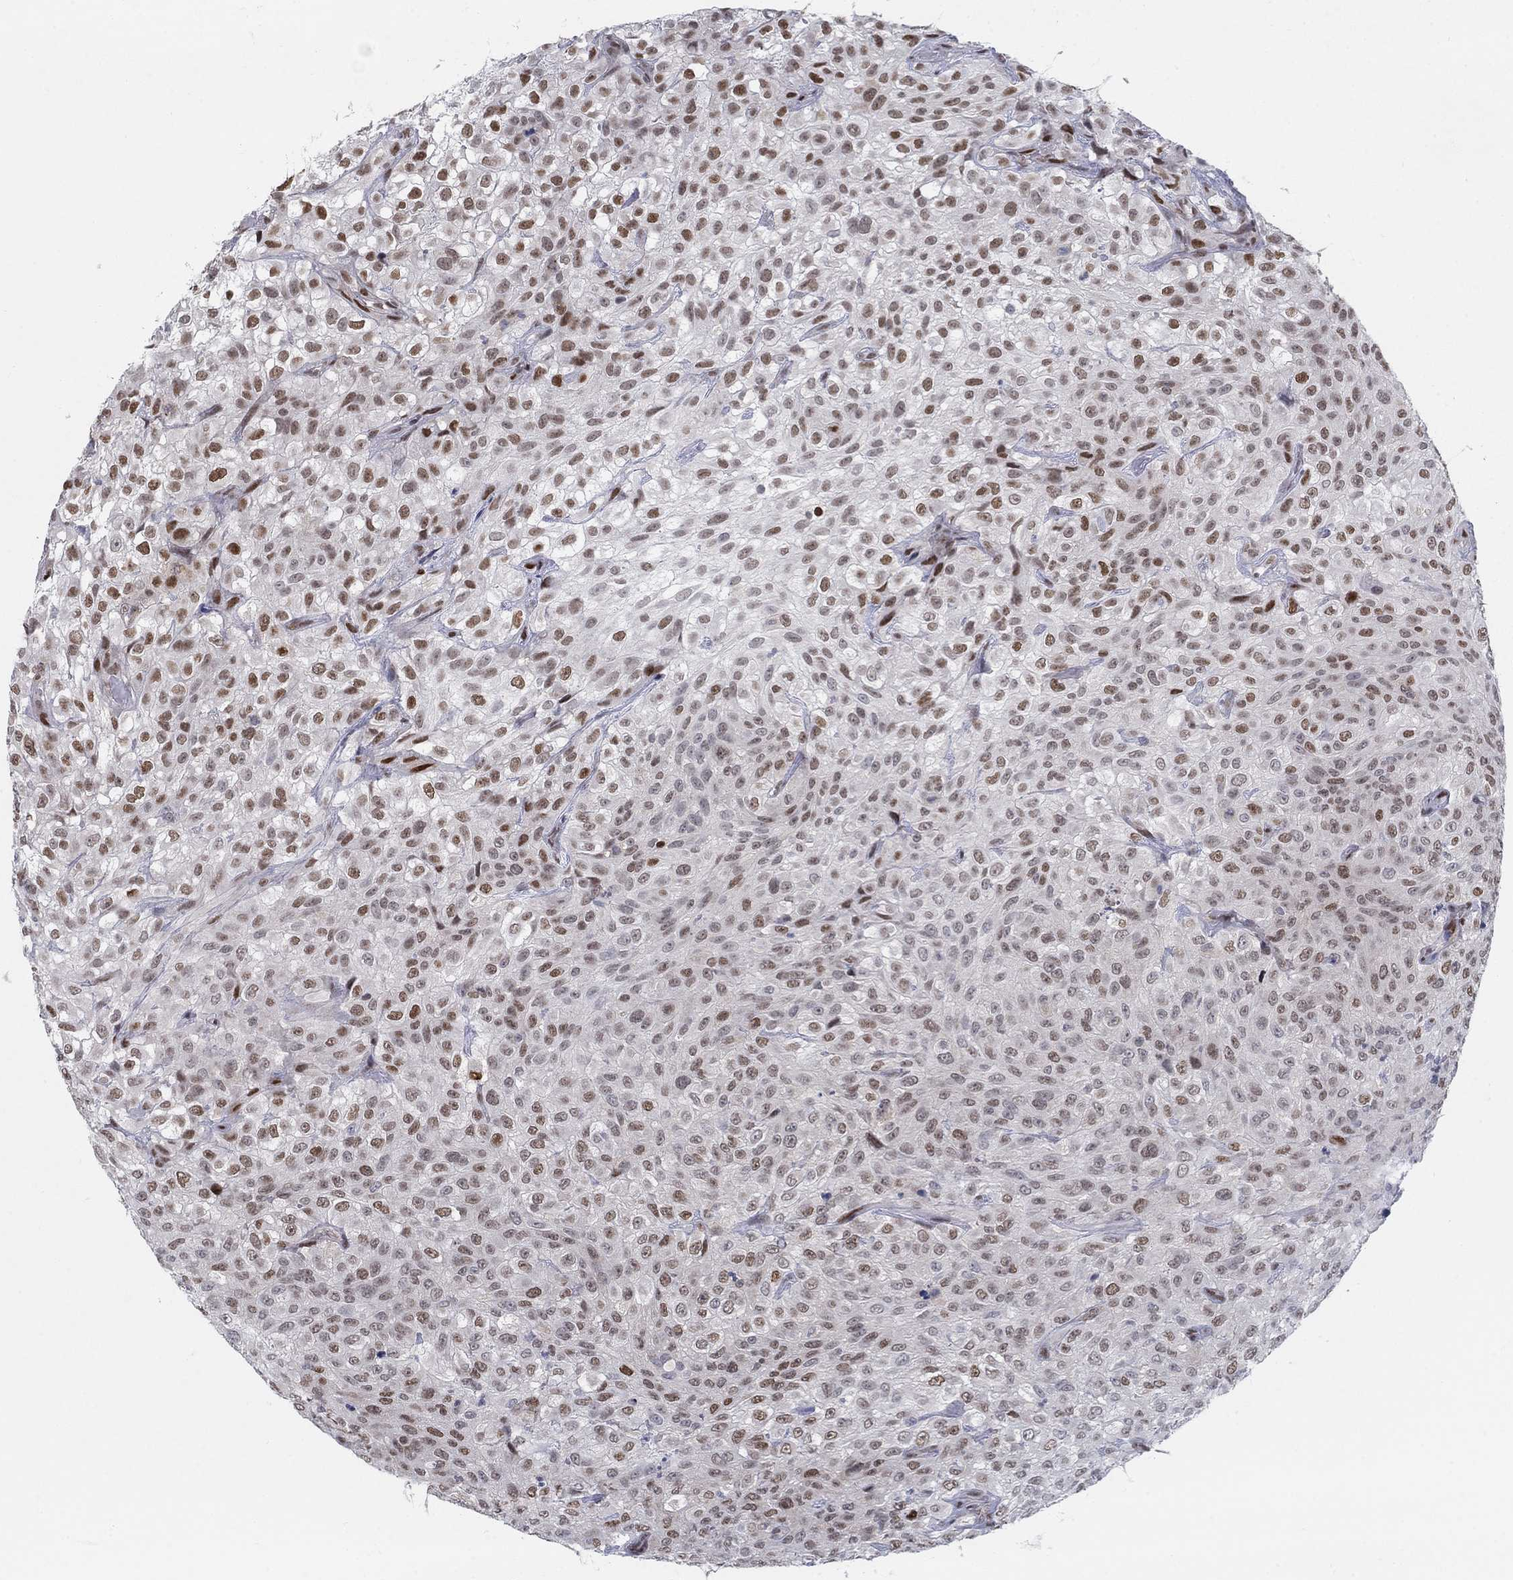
{"staining": {"intensity": "moderate", "quantity": "<25%", "location": "nuclear"}, "tissue": "urothelial cancer", "cell_type": "Tumor cells", "image_type": "cancer", "snomed": [{"axis": "morphology", "description": "Urothelial carcinoma, High grade"}, {"axis": "topography", "description": "Urinary bladder"}], "caption": "The photomicrograph displays staining of urothelial cancer, revealing moderate nuclear protein expression (brown color) within tumor cells.", "gene": "CENPE", "patient": {"sex": "male", "age": 56}}